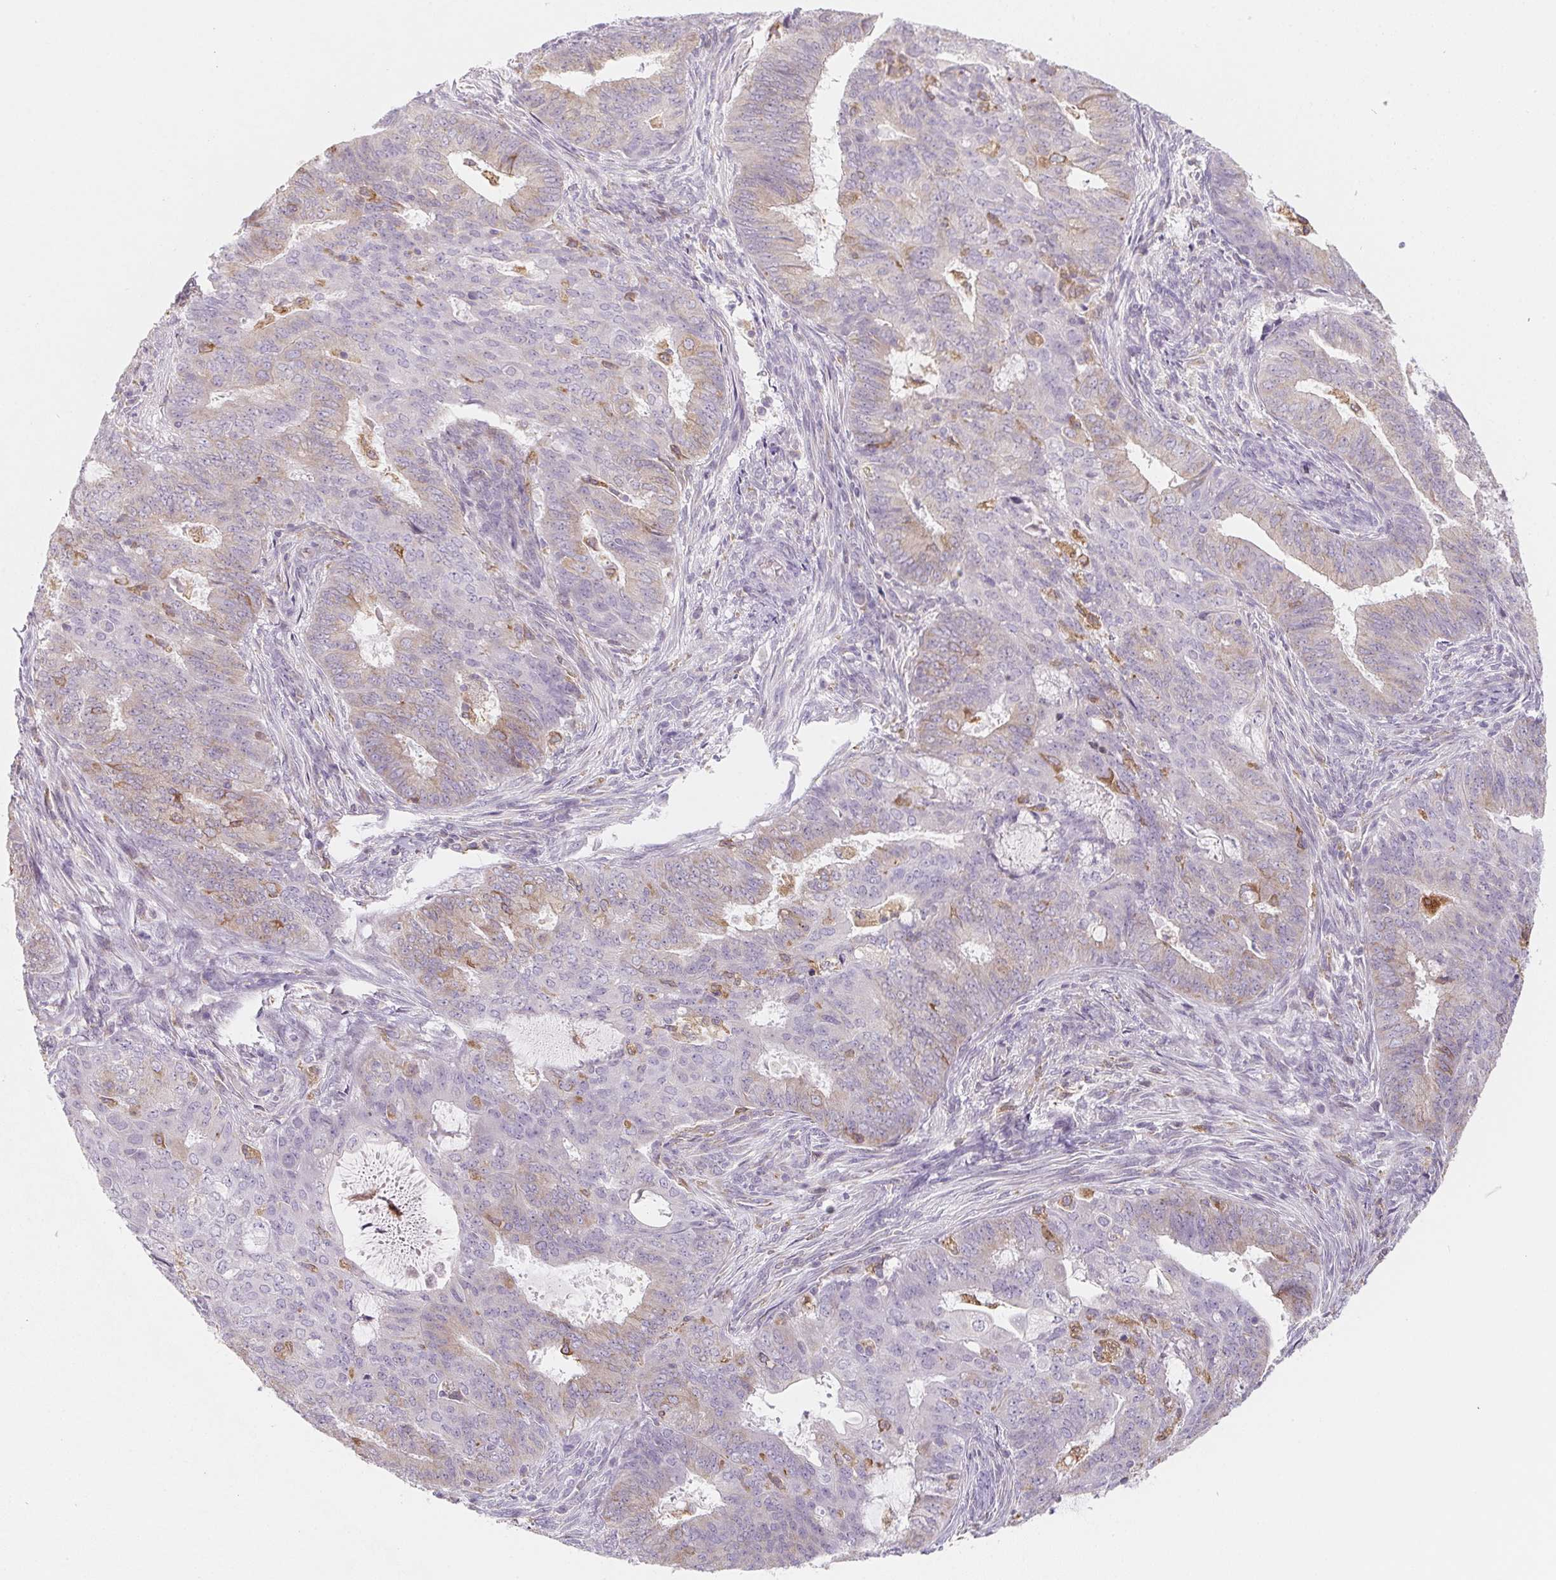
{"staining": {"intensity": "weak", "quantity": "<25%", "location": "cytoplasmic/membranous"}, "tissue": "endometrial cancer", "cell_type": "Tumor cells", "image_type": "cancer", "snomed": [{"axis": "morphology", "description": "Adenocarcinoma, NOS"}, {"axis": "topography", "description": "Endometrium"}], "caption": "The immunohistochemistry micrograph has no significant expression in tumor cells of endometrial cancer tissue. The staining was performed using DAB to visualize the protein expression in brown, while the nuclei were stained in blue with hematoxylin (Magnification: 20x).", "gene": "SOAT1", "patient": {"sex": "female", "age": 62}}